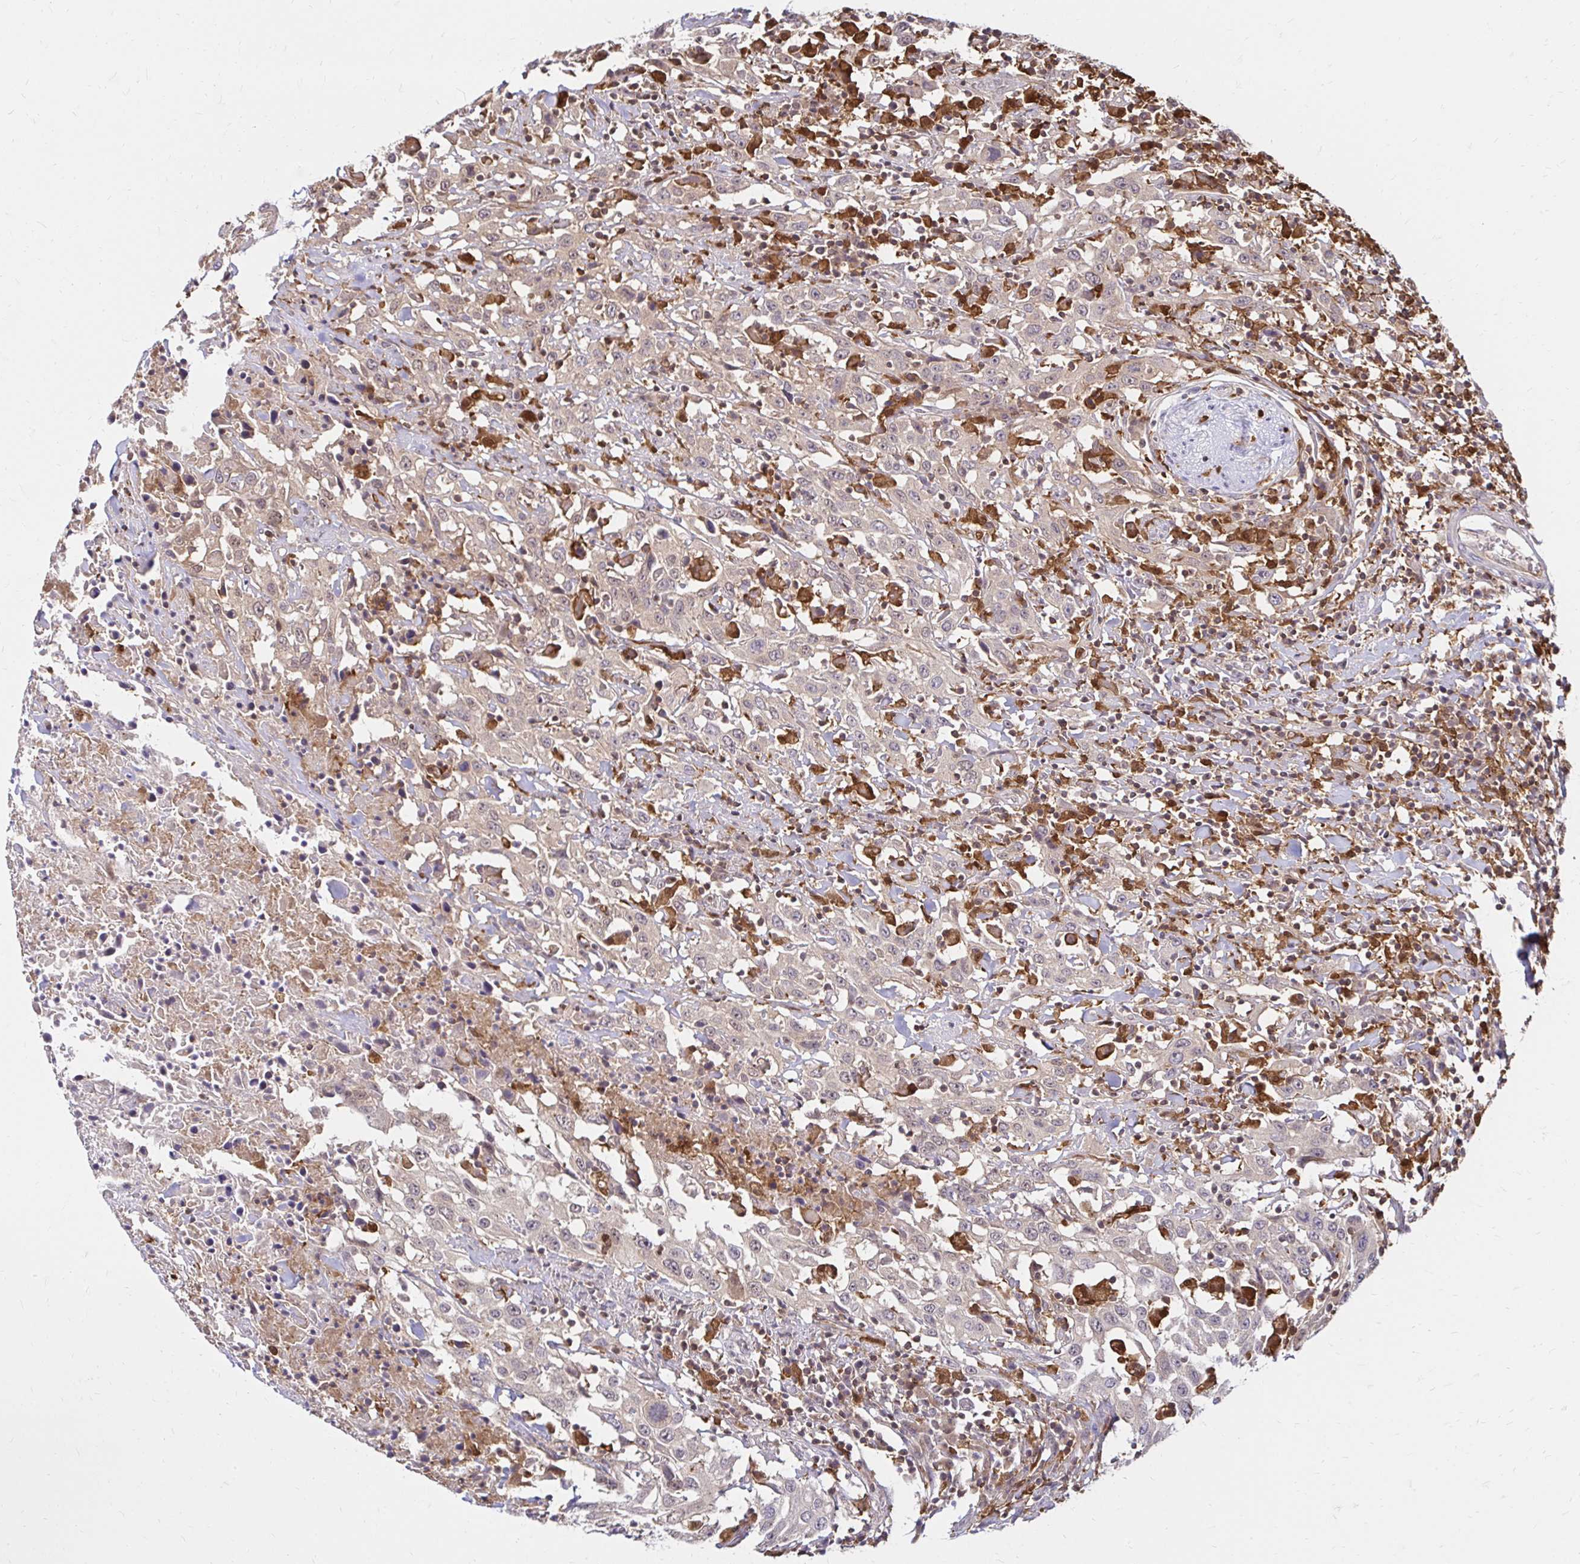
{"staining": {"intensity": "weak", "quantity": "<25%", "location": "cytoplasmic/membranous"}, "tissue": "urothelial cancer", "cell_type": "Tumor cells", "image_type": "cancer", "snomed": [{"axis": "morphology", "description": "Urothelial carcinoma, High grade"}, {"axis": "topography", "description": "Urinary bladder"}], "caption": "Urothelial cancer was stained to show a protein in brown. There is no significant staining in tumor cells.", "gene": "PYCARD", "patient": {"sex": "male", "age": 61}}